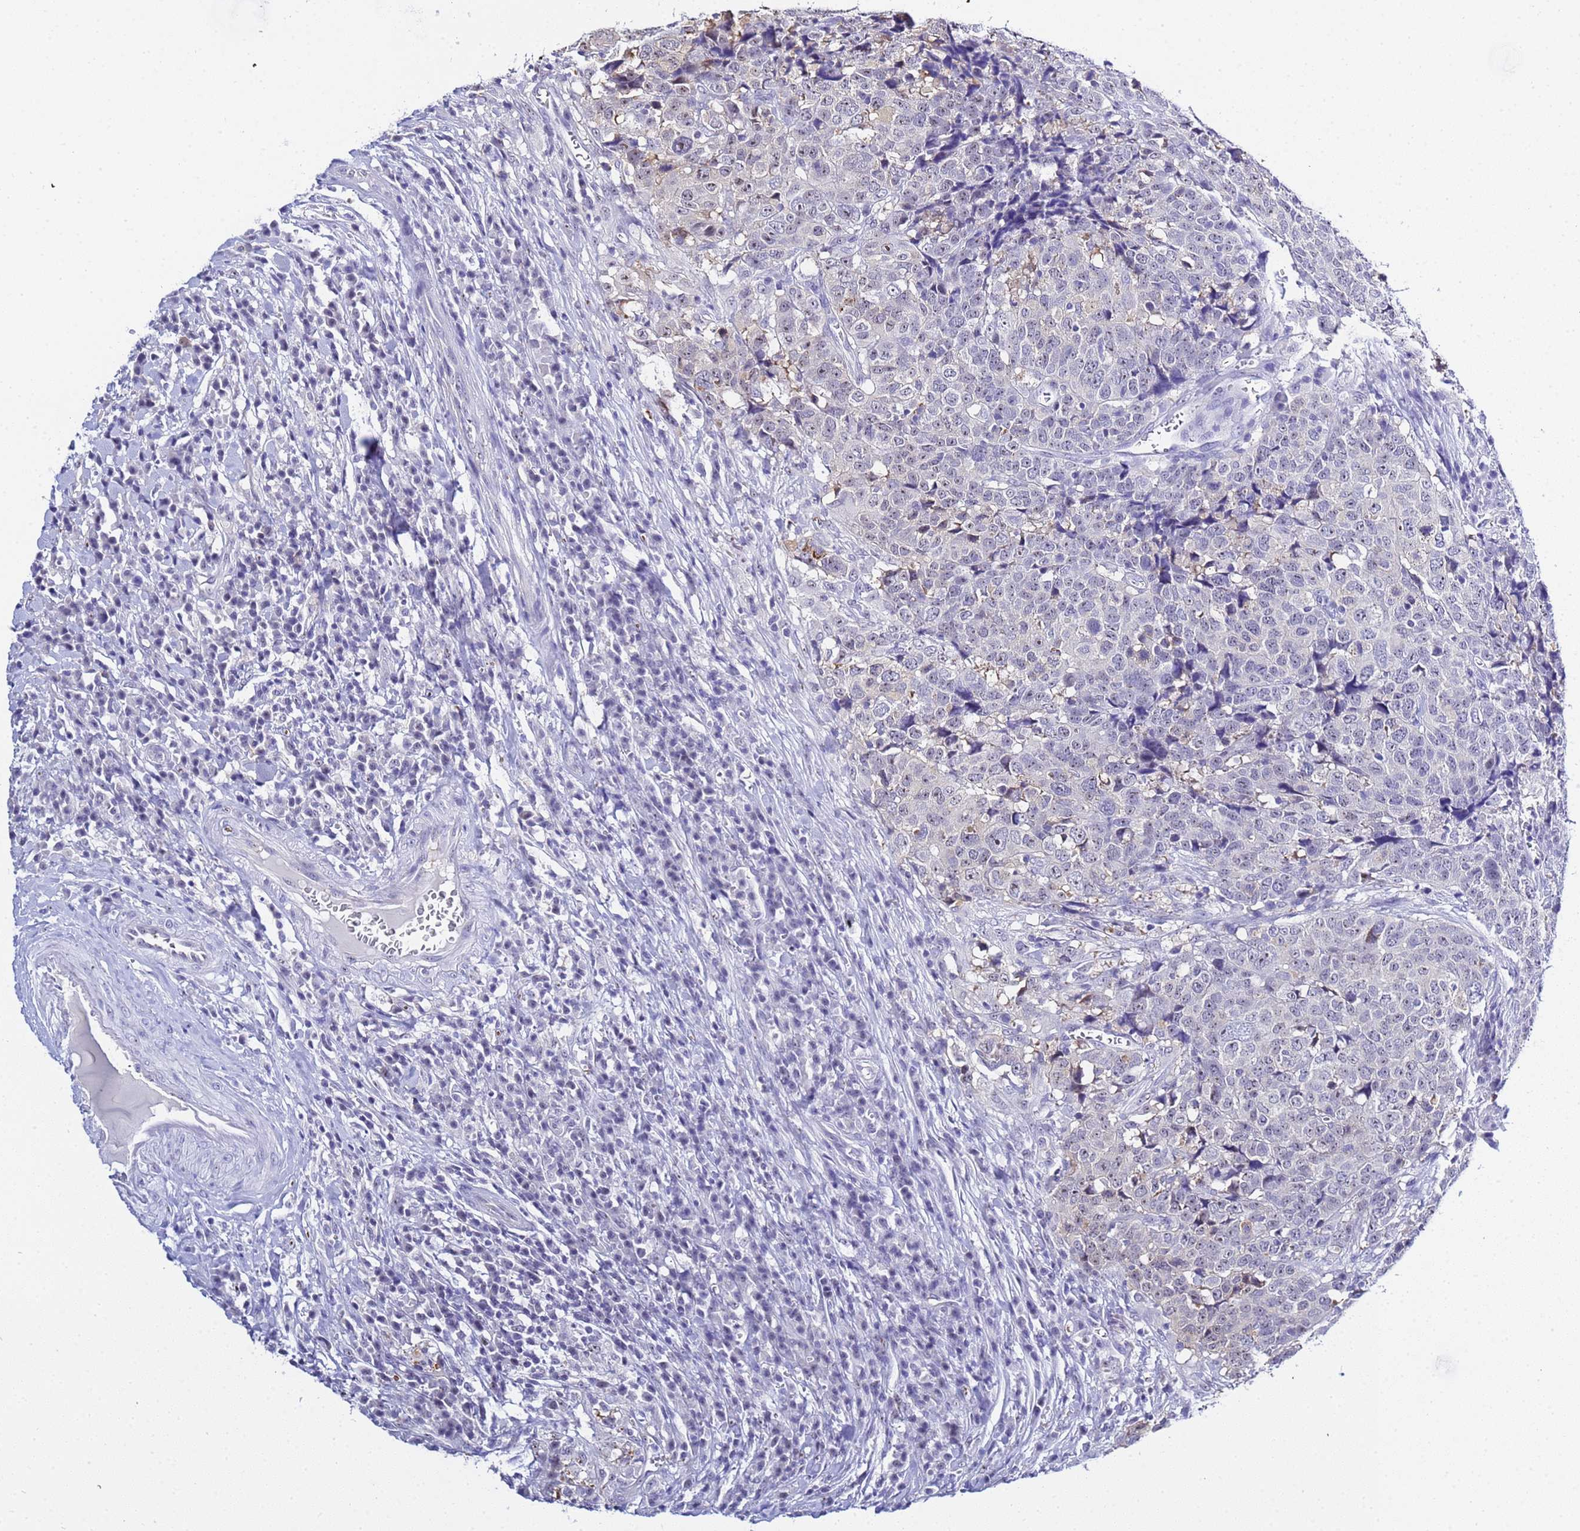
{"staining": {"intensity": "weak", "quantity": "<25%", "location": "nuclear"}, "tissue": "head and neck cancer", "cell_type": "Tumor cells", "image_type": "cancer", "snomed": [{"axis": "morphology", "description": "Squamous cell carcinoma, NOS"}, {"axis": "topography", "description": "Head-Neck"}], "caption": "Human head and neck squamous cell carcinoma stained for a protein using immunohistochemistry (IHC) exhibits no positivity in tumor cells.", "gene": "ACTL6B", "patient": {"sex": "male", "age": 66}}